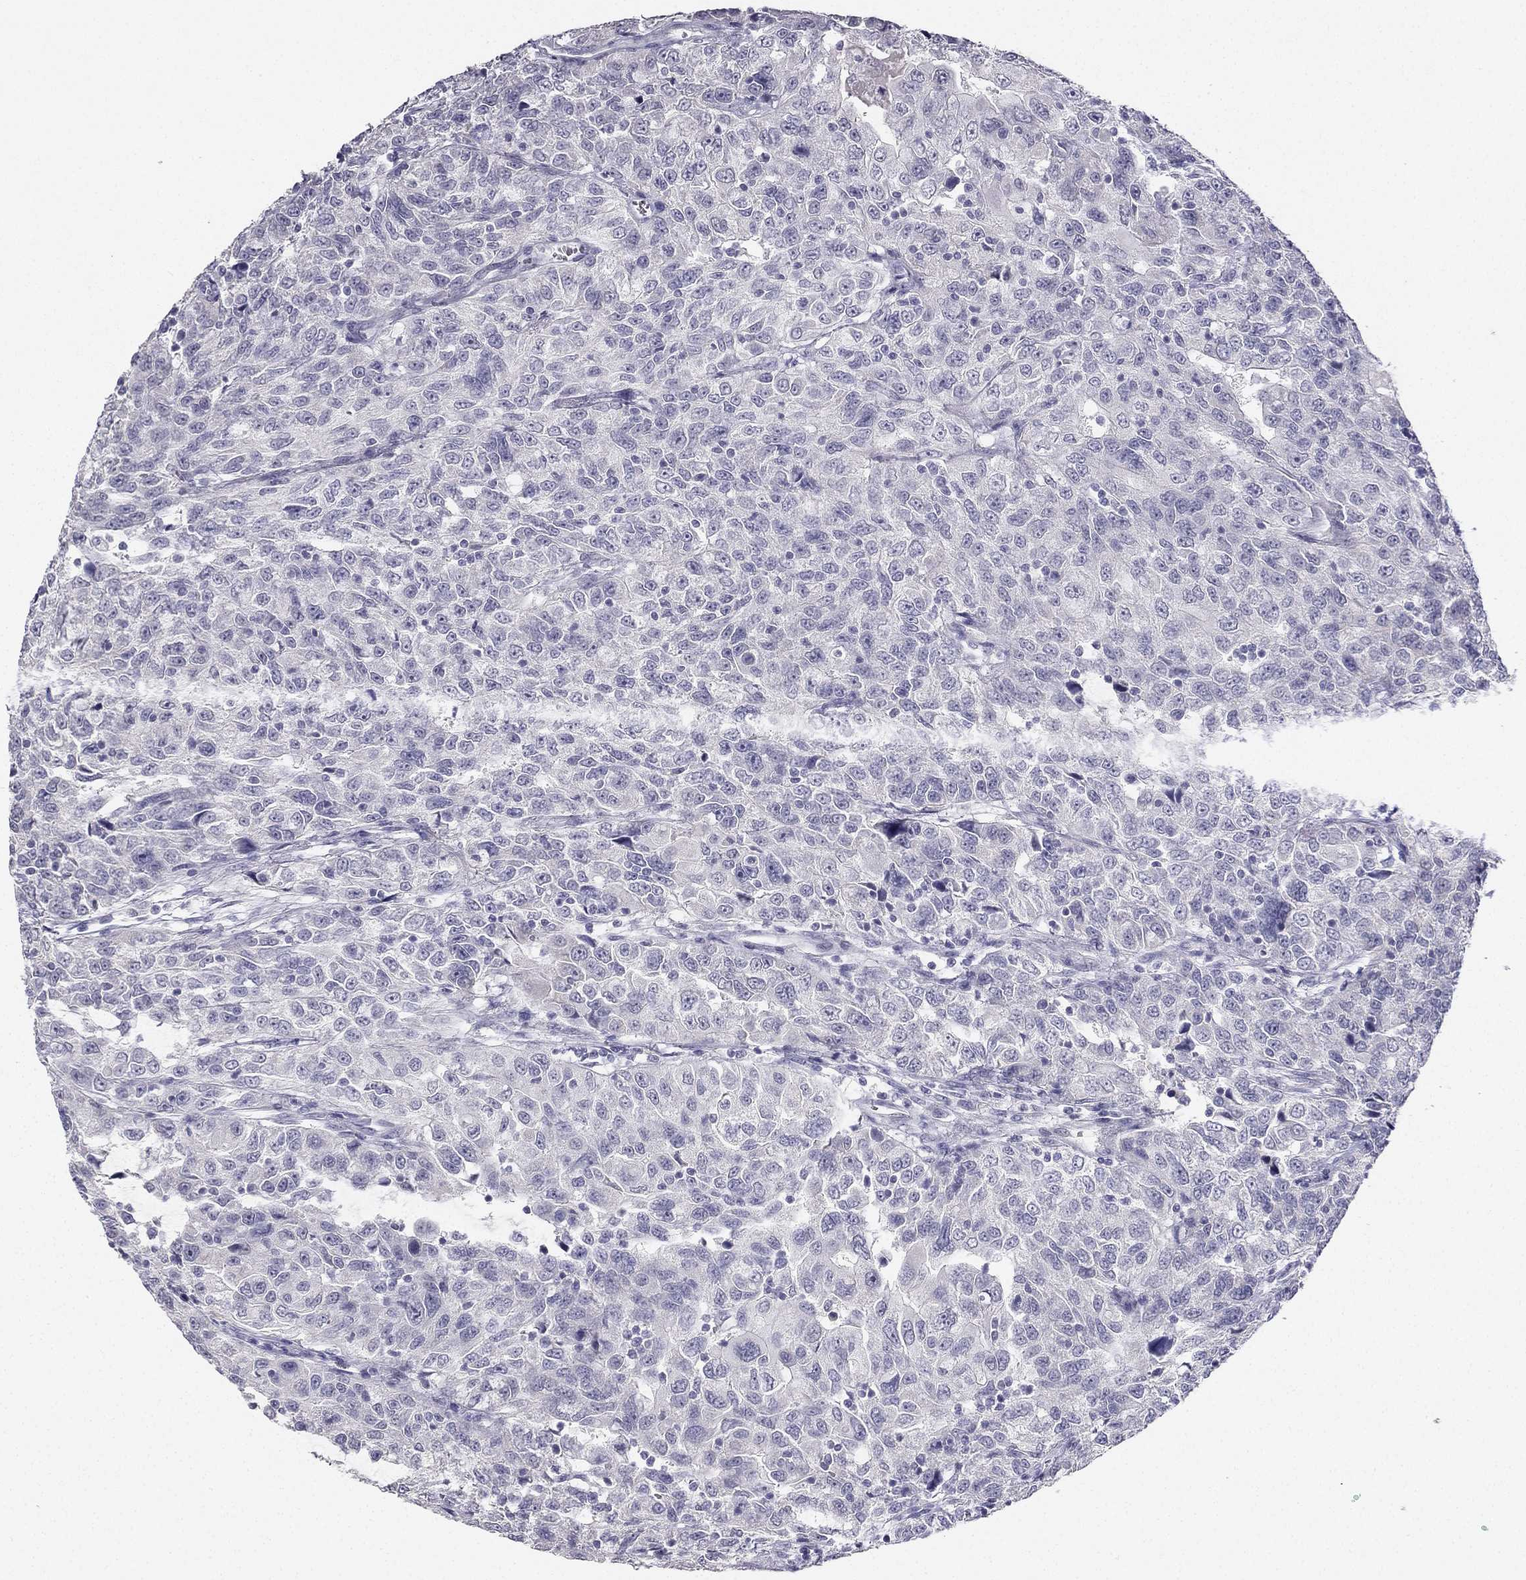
{"staining": {"intensity": "negative", "quantity": "none", "location": "none"}, "tissue": "urothelial cancer", "cell_type": "Tumor cells", "image_type": "cancer", "snomed": [{"axis": "morphology", "description": "Urothelial carcinoma, NOS"}, {"axis": "morphology", "description": "Urothelial carcinoma, High grade"}, {"axis": "topography", "description": "Urinary bladder"}], "caption": "This is a image of immunohistochemistry (IHC) staining of transitional cell carcinoma, which shows no positivity in tumor cells.", "gene": "CALB2", "patient": {"sex": "female", "age": 73}}